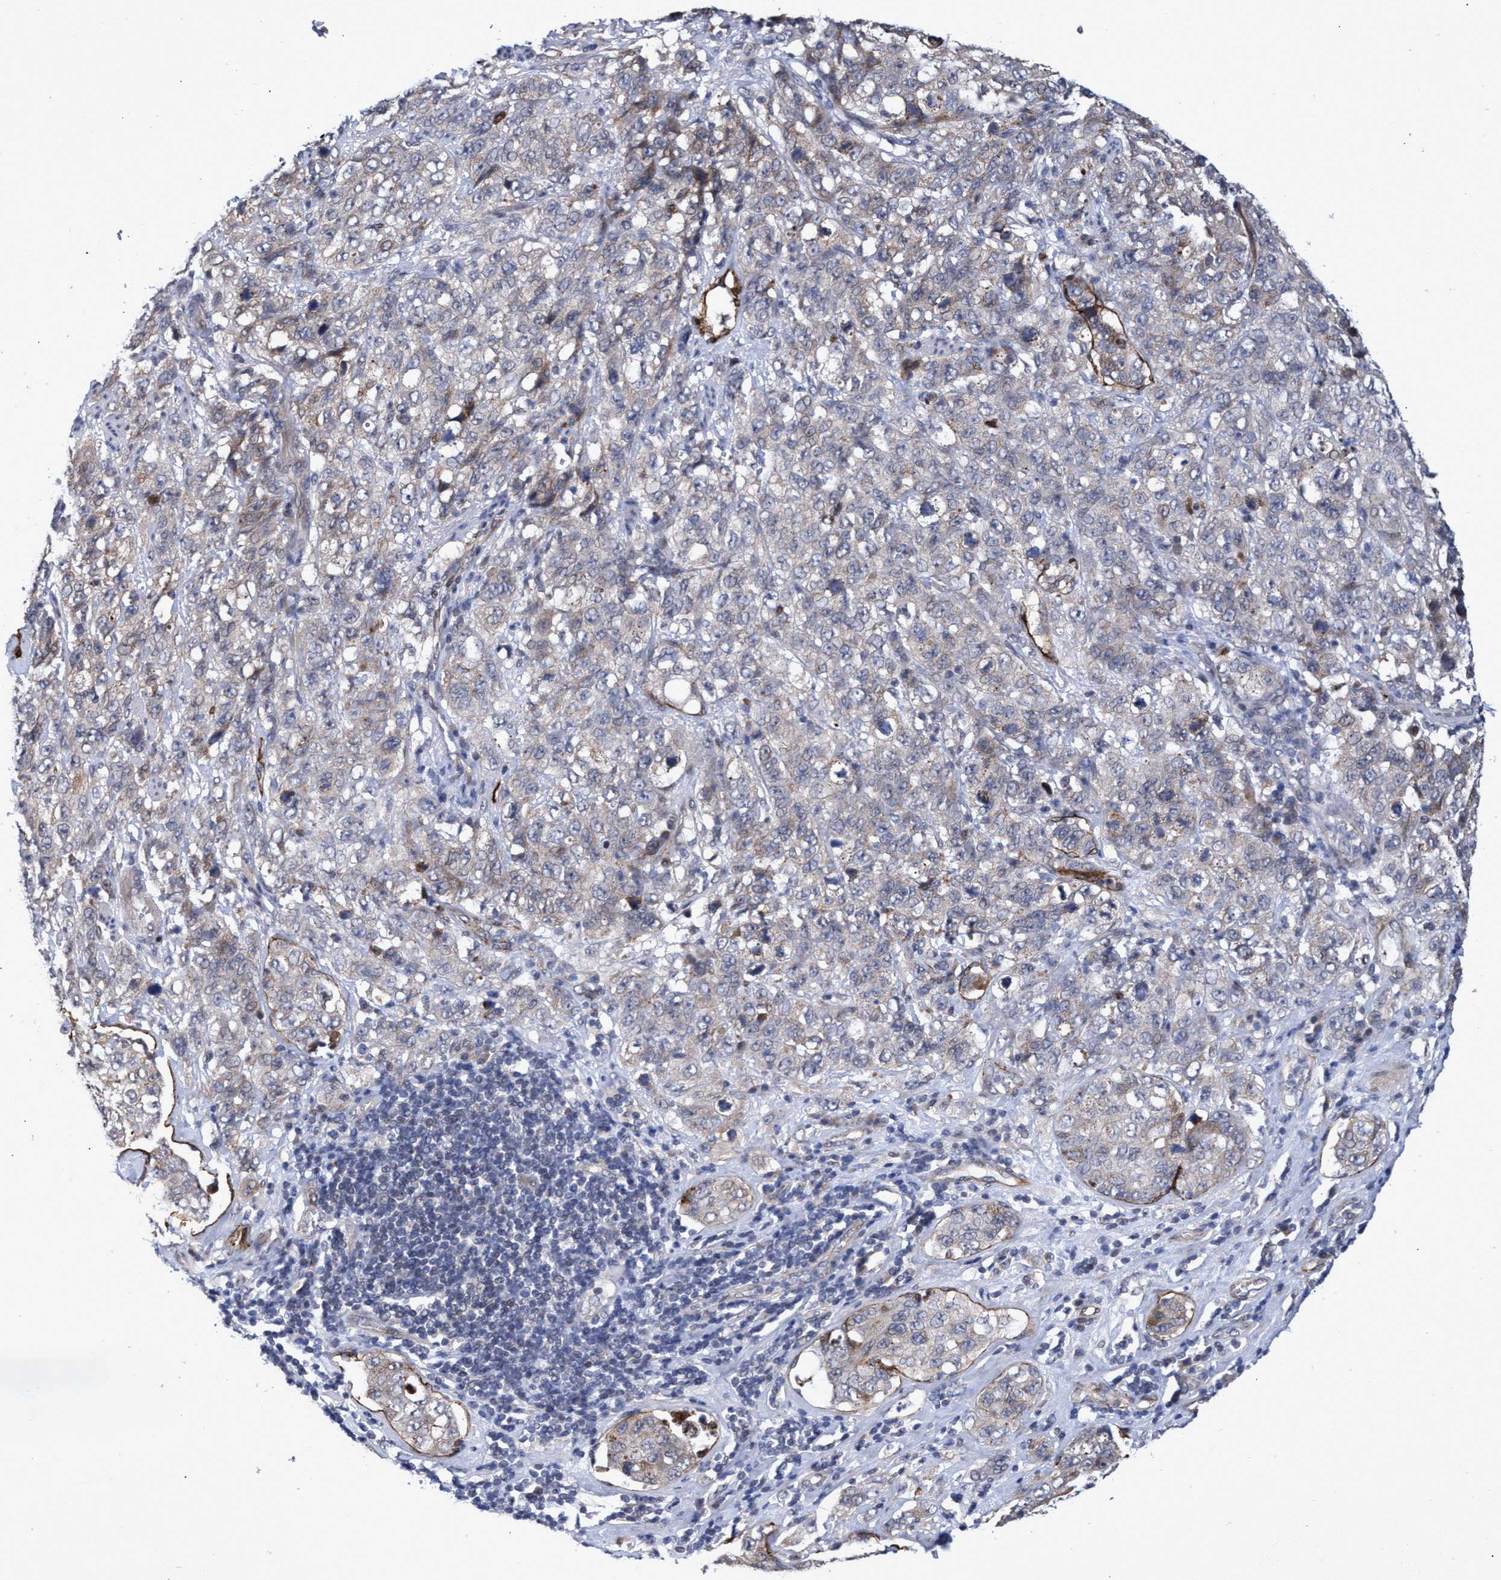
{"staining": {"intensity": "weak", "quantity": "<25%", "location": "cytoplasmic/membranous"}, "tissue": "stomach cancer", "cell_type": "Tumor cells", "image_type": "cancer", "snomed": [{"axis": "morphology", "description": "Adenocarcinoma, NOS"}, {"axis": "topography", "description": "Stomach"}], "caption": "The image shows no significant staining in tumor cells of adenocarcinoma (stomach).", "gene": "ZNF750", "patient": {"sex": "male", "age": 48}}